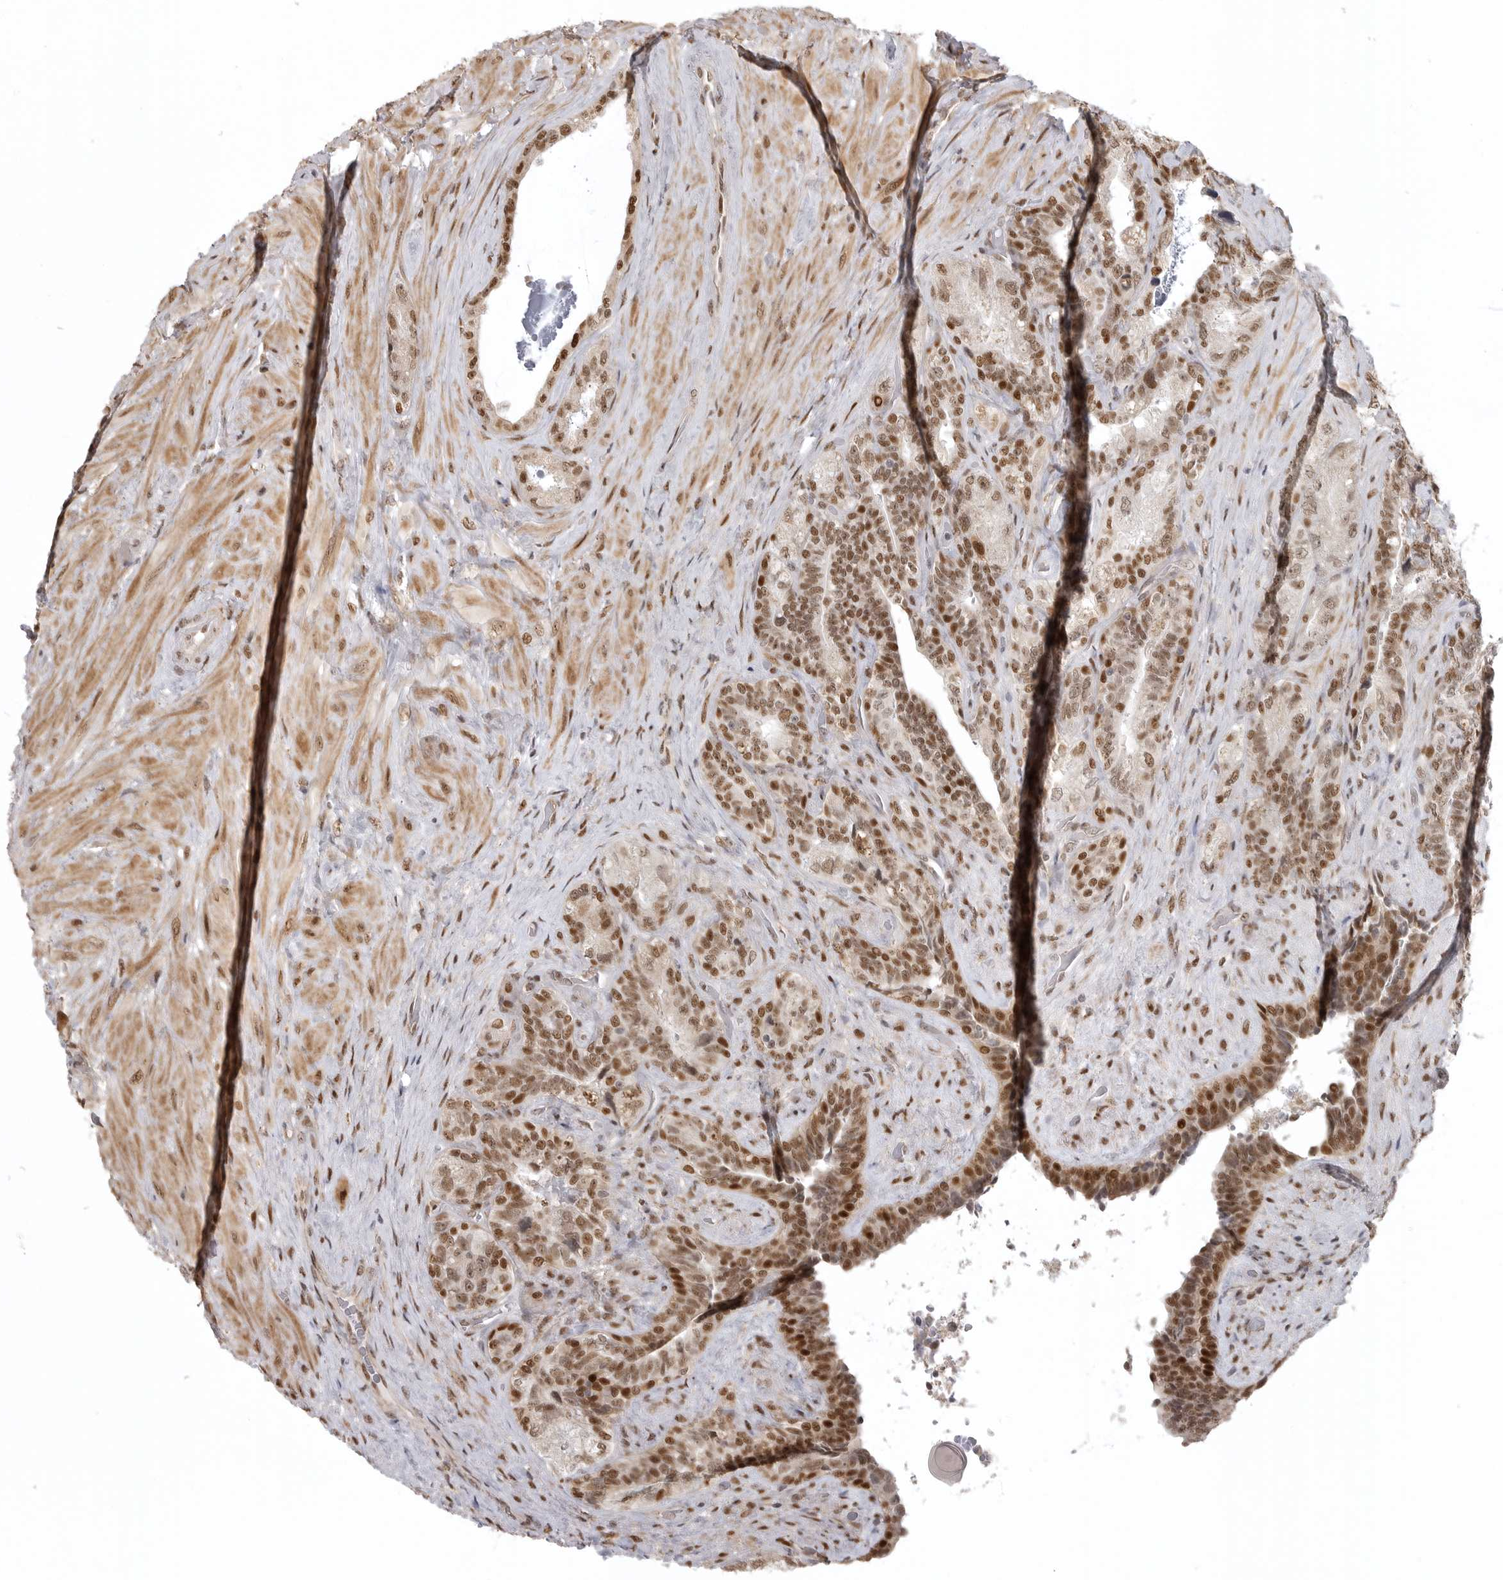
{"staining": {"intensity": "moderate", "quantity": ">75%", "location": "nuclear"}, "tissue": "seminal vesicle", "cell_type": "Glandular cells", "image_type": "normal", "snomed": [{"axis": "morphology", "description": "Normal tissue, NOS"}, {"axis": "topography", "description": "Prostate"}, {"axis": "topography", "description": "Seminal veicle"}], "caption": "A micrograph showing moderate nuclear expression in about >75% of glandular cells in benign seminal vesicle, as visualized by brown immunohistochemical staining.", "gene": "ISG20L2", "patient": {"sex": "male", "age": 67}}